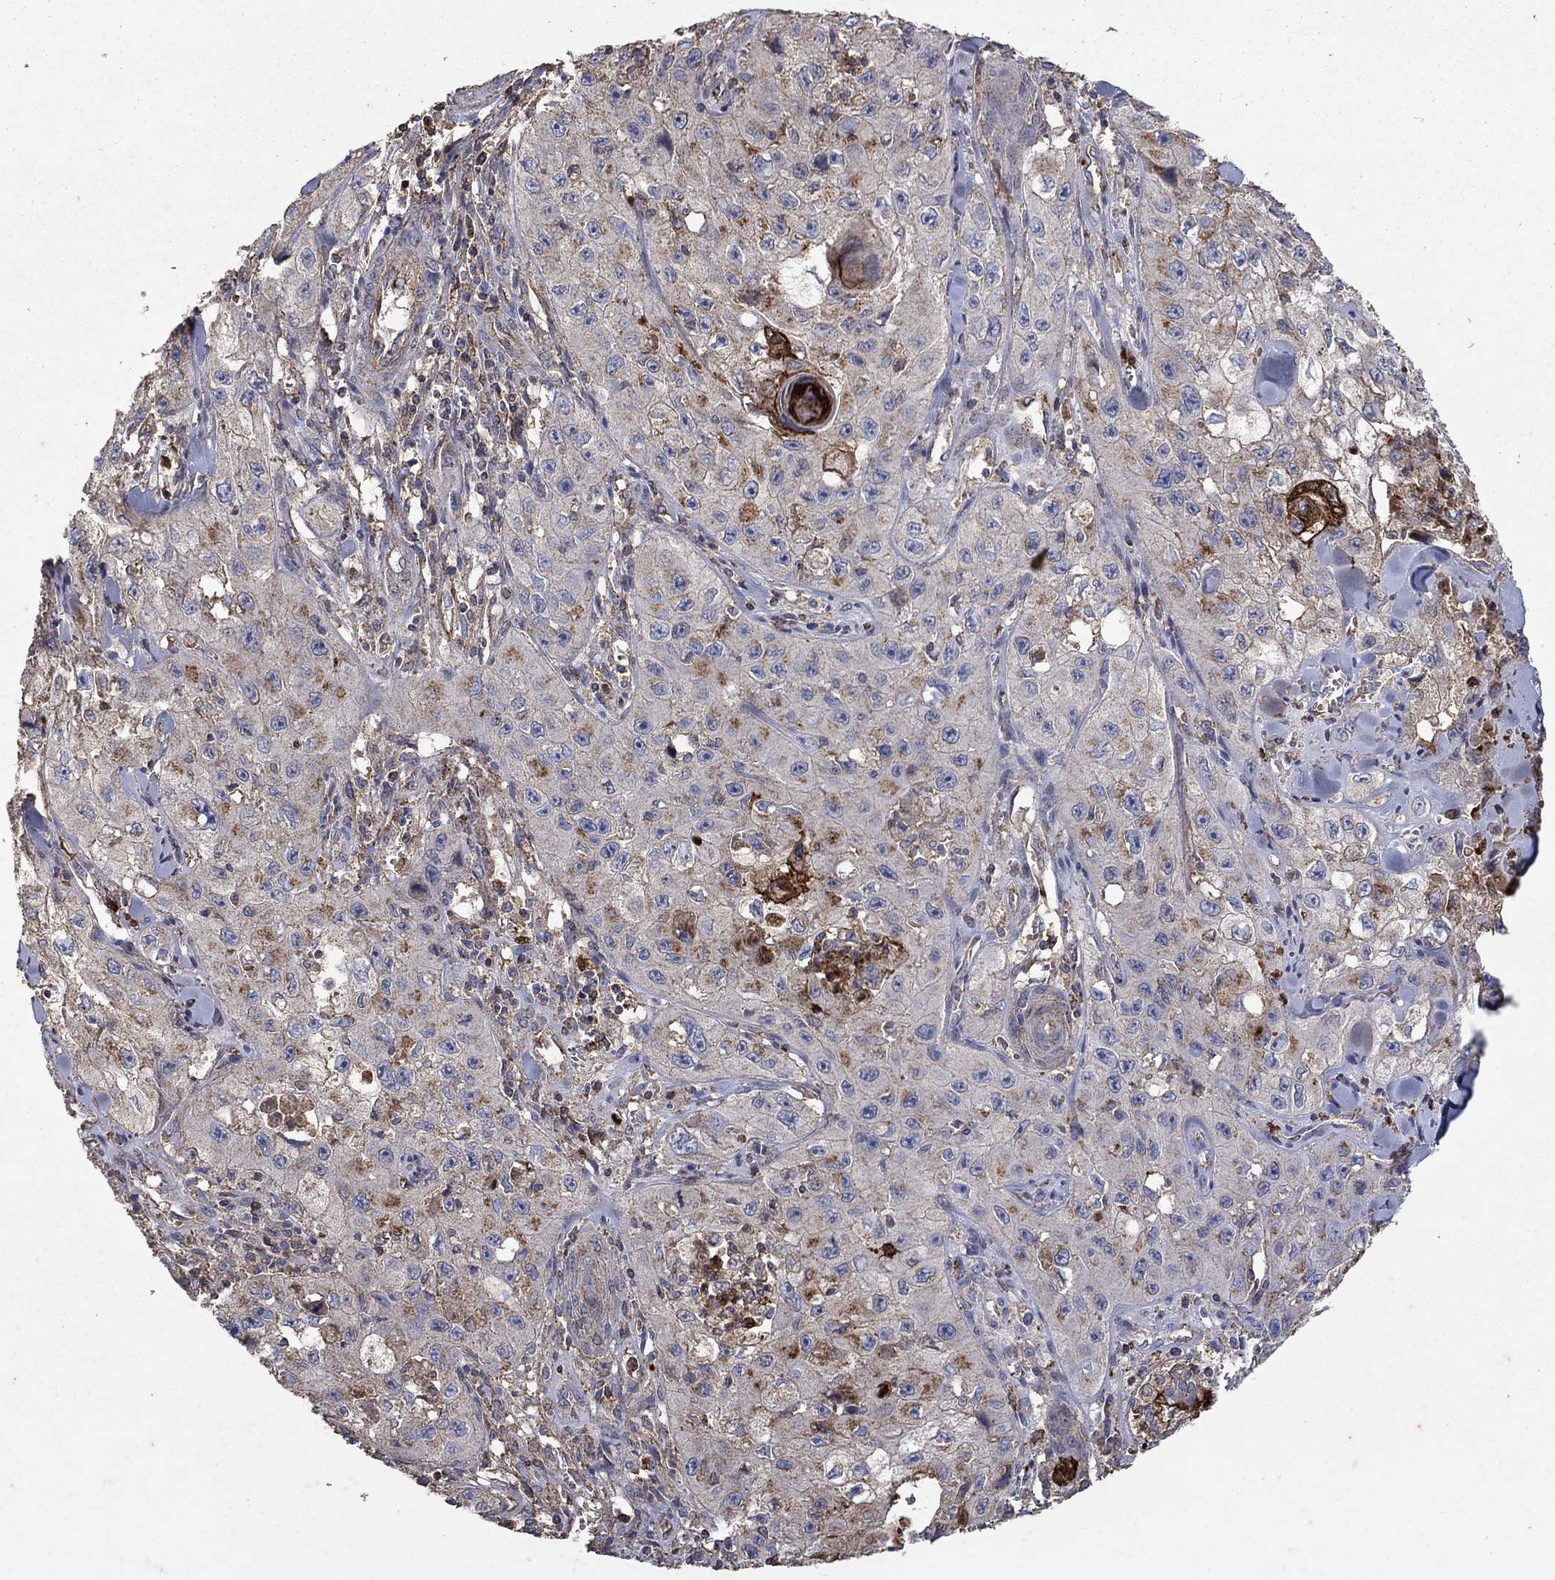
{"staining": {"intensity": "strong", "quantity": "<25%", "location": "cytoplasmic/membranous"}, "tissue": "skin cancer", "cell_type": "Tumor cells", "image_type": "cancer", "snomed": [{"axis": "morphology", "description": "Squamous cell carcinoma, NOS"}, {"axis": "topography", "description": "Skin"}, {"axis": "topography", "description": "Subcutis"}], "caption": "This photomicrograph reveals immunohistochemistry (IHC) staining of skin squamous cell carcinoma, with medium strong cytoplasmic/membranous expression in approximately <25% of tumor cells.", "gene": "CD24", "patient": {"sex": "male", "age": 73}}